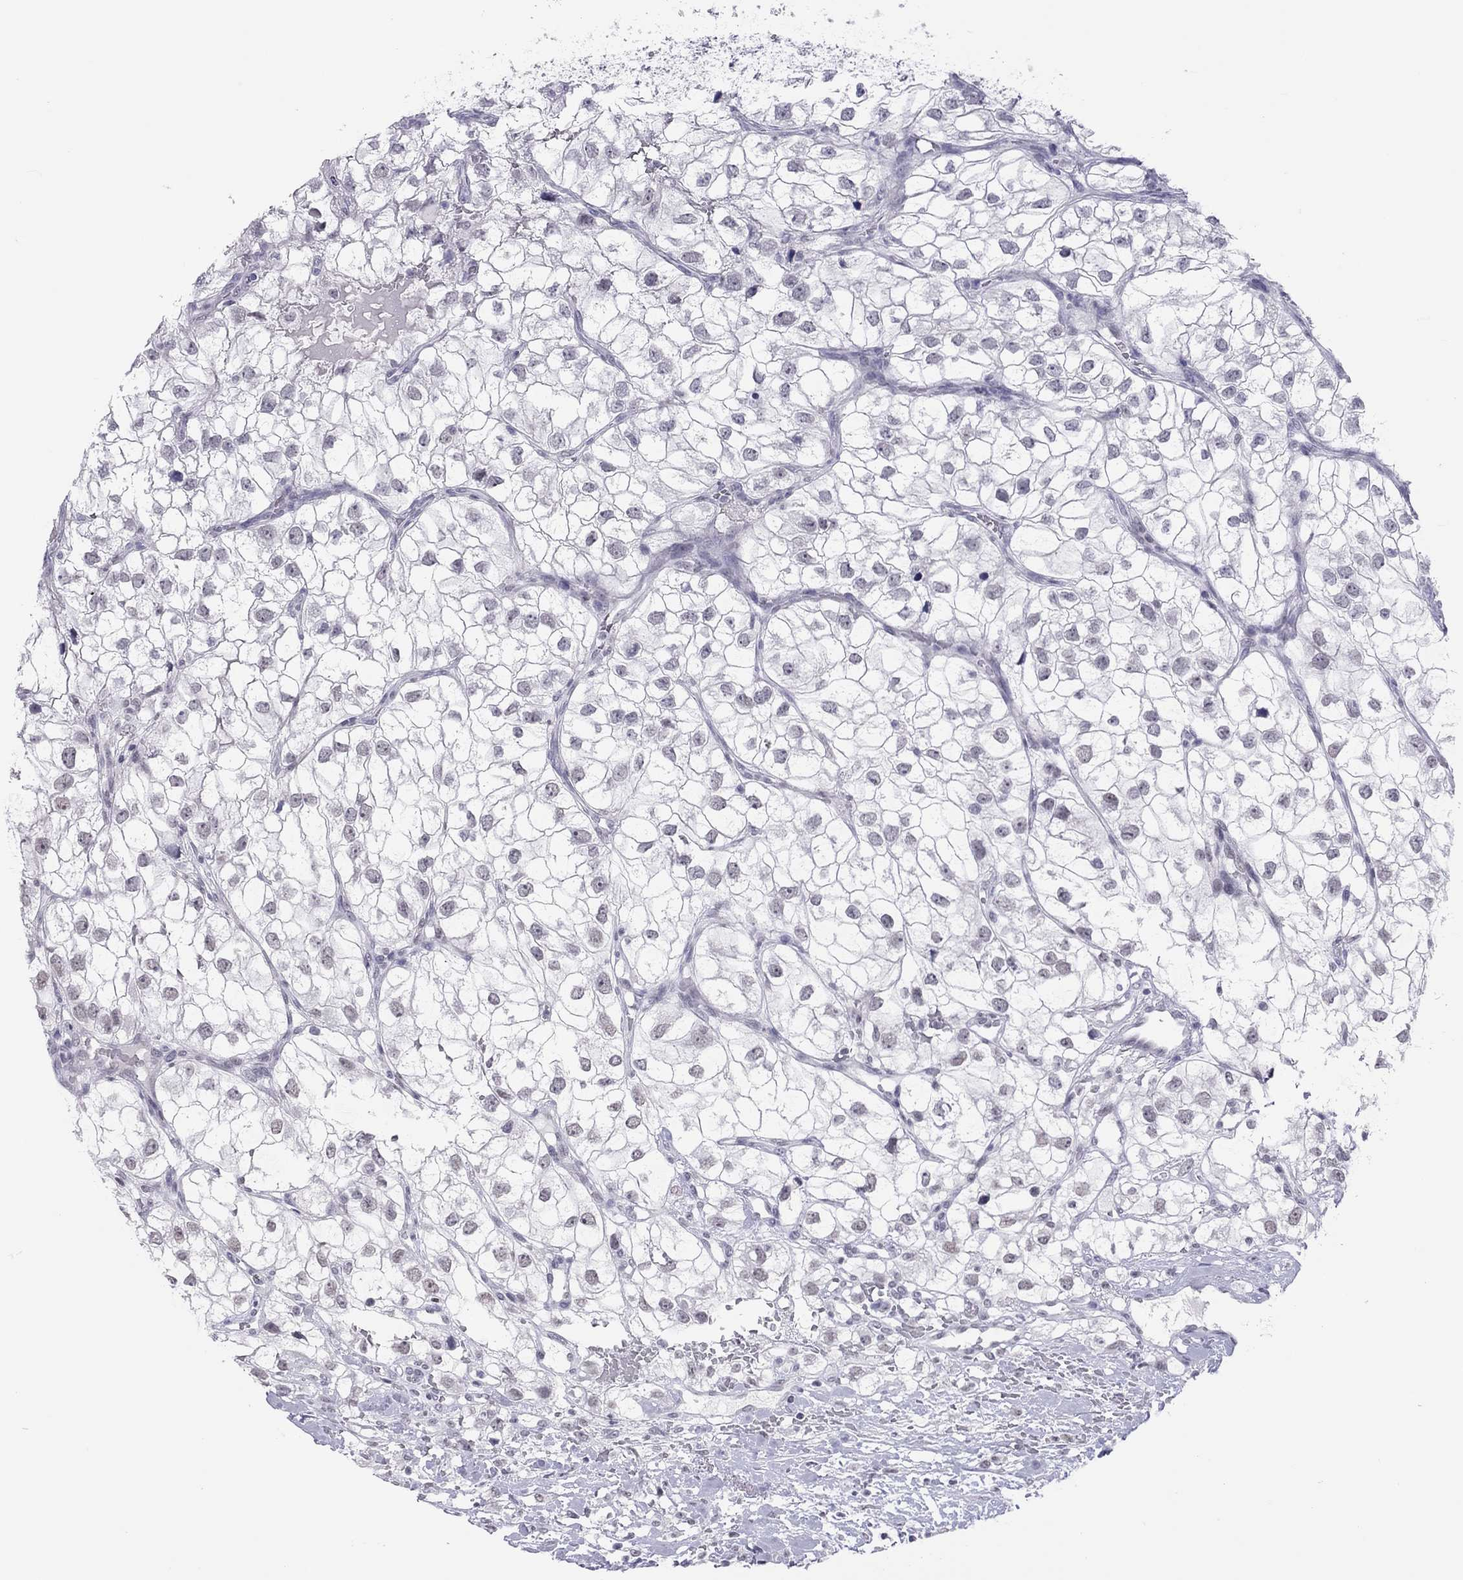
{"staining": {"intensity": "negative", "quantity": "none", "location": "none"}, "tissue": "renal cancer", "cell_type": "Tumor cells", "image_type": "cancer", "snomed": [{"axis": "morphology", "description": "Adenocarcinoma, NOS"}, {"axis": "topography", "description": "Kidney"}], "caption": "The photomicrograph displays no staining of tumor cells in adenocarcinoma (renal).", "gene": "JHY", "patient": {"sex": "male", "age": 59}}